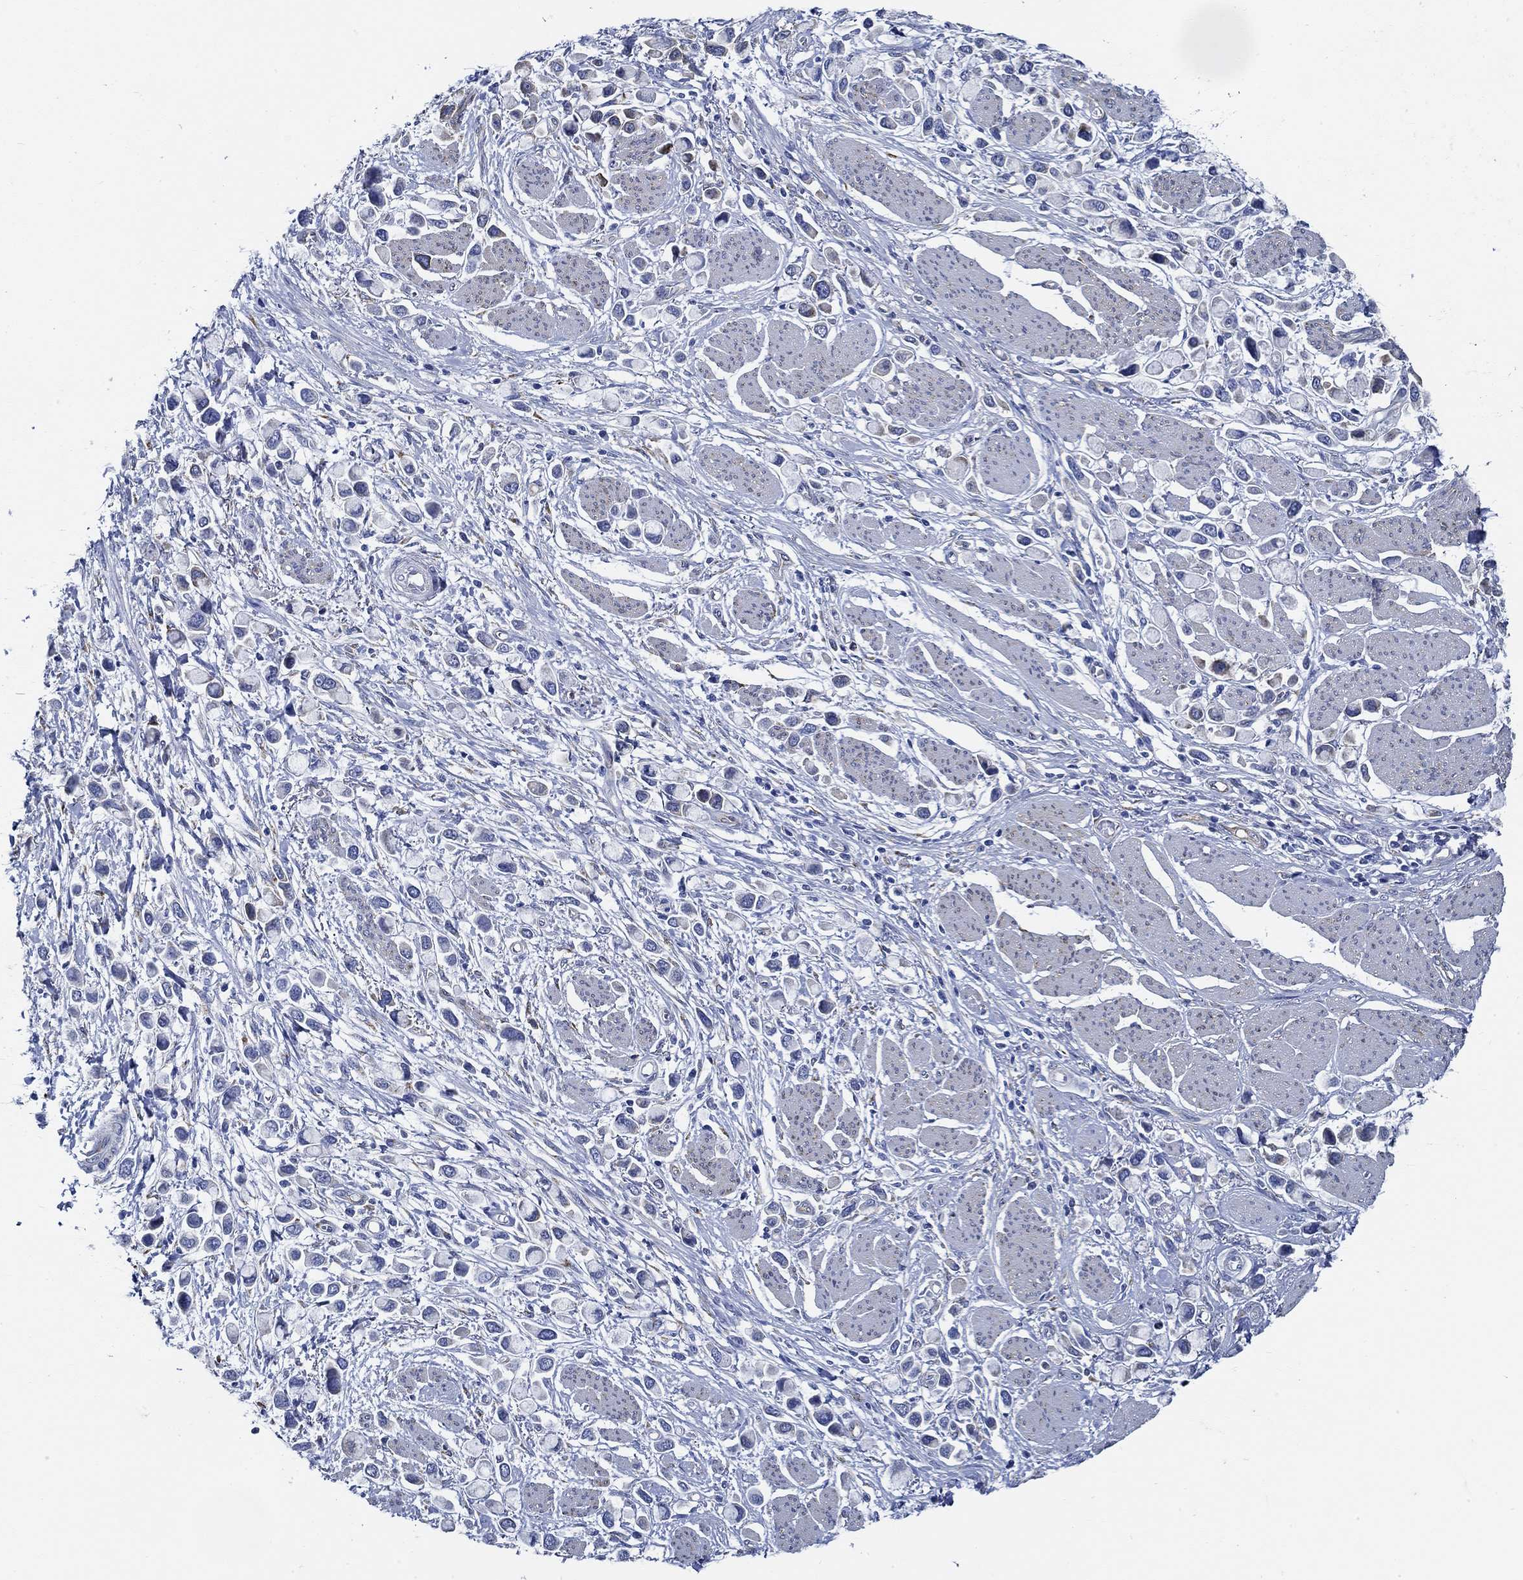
{"staining": {"intensity": "negative", "quantity": "none", "location": "none"}, "tissue": "stomach cancer", "cell_type": "Tumor cells", "image_type": "cancer", "snomed": [{"axis": "morphology", "description": "Adenocarcinoma, NOS"}, {"axis": "topography", "description": "Stomach"}], "caption": "The histopathology image reveals no staining of tumor cells in stomach adenocarcinoma.", "gene": "HECW2", "patient": {"sex": "female", "age": 81}}